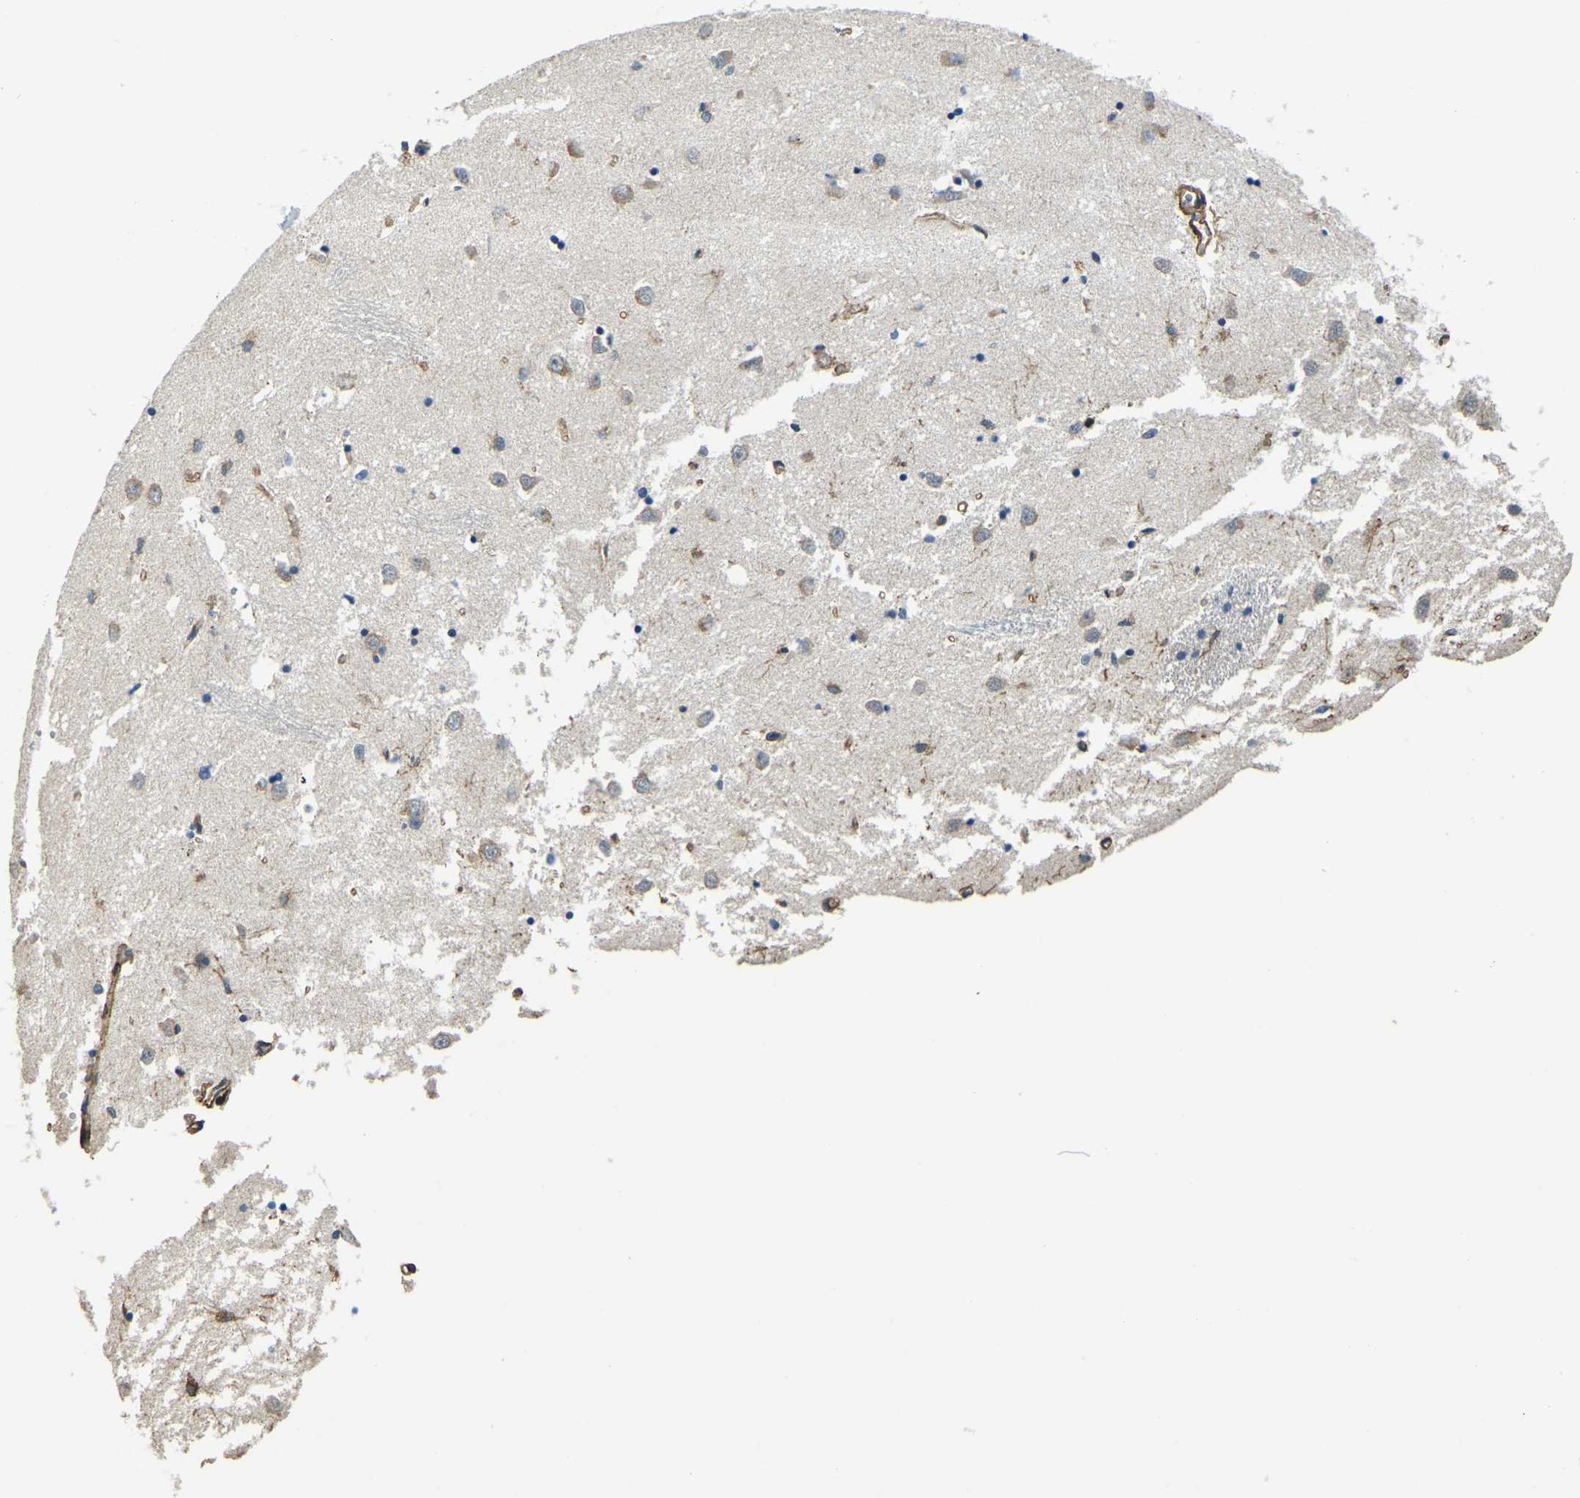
{"staining": {"intensity": "moderate", "quantity": "<25%", "location": "cytoplasmic/membranous"}, "tissue": "caudate", "cell_type": "Glial cells", "image_type": "normal", "snomed": [{"axis": "morphology", "description": "Normal tissue, NOS"}, {"axis": "topography", "description": "Lateral ventricle wall"}], "caption": "Approximately <25% of glial cells in unremarkable human caudate reveal moderate cytoplasmic/membranous protein expression as visualized by brown immunohistochemical staining.", "gene": "RNF39", "patient": {"sex": "female", "age": 19}}